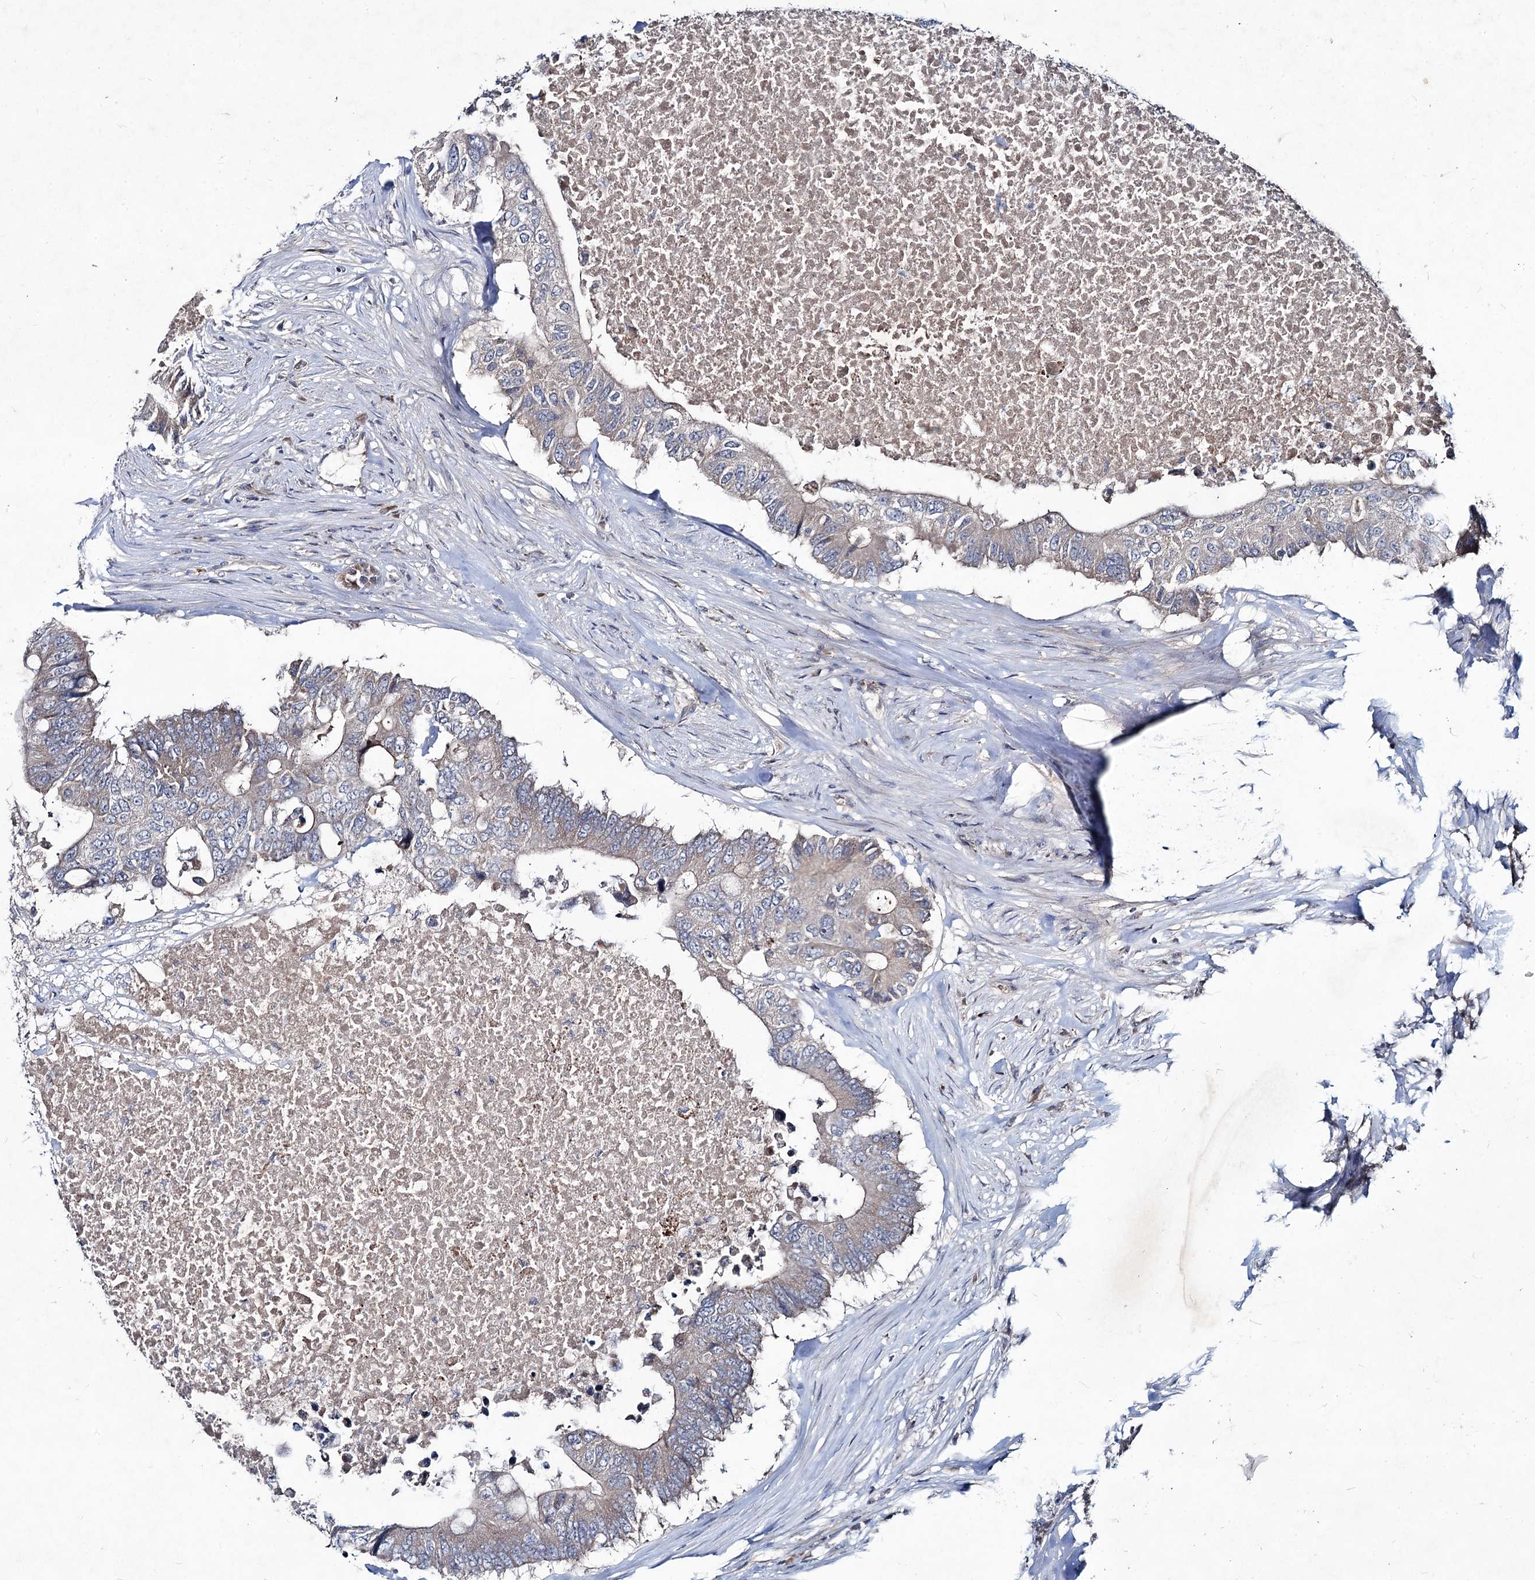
{"staining": {"intensity": "weak", "quantity": ">75%", "location": "cytoplasmic/membranous"}, "tissue": "colorectal cancer", "cell_type": "Tumor cells", "image_type": "cancer", "snomed": [{"axis": "morphology", "description": "Adenocarcinoma, NOS"}, {"axis": "topography", "description": "Colon"}], "caption": "Human colorectal cancer (adenocarcinoma) stained with a brown dye shows weak cytoplasmic/membranous positive positivity in about >75% of tumor cells.", "gene": "RNF6", "patient": {"sex": "male", "age": 71}}